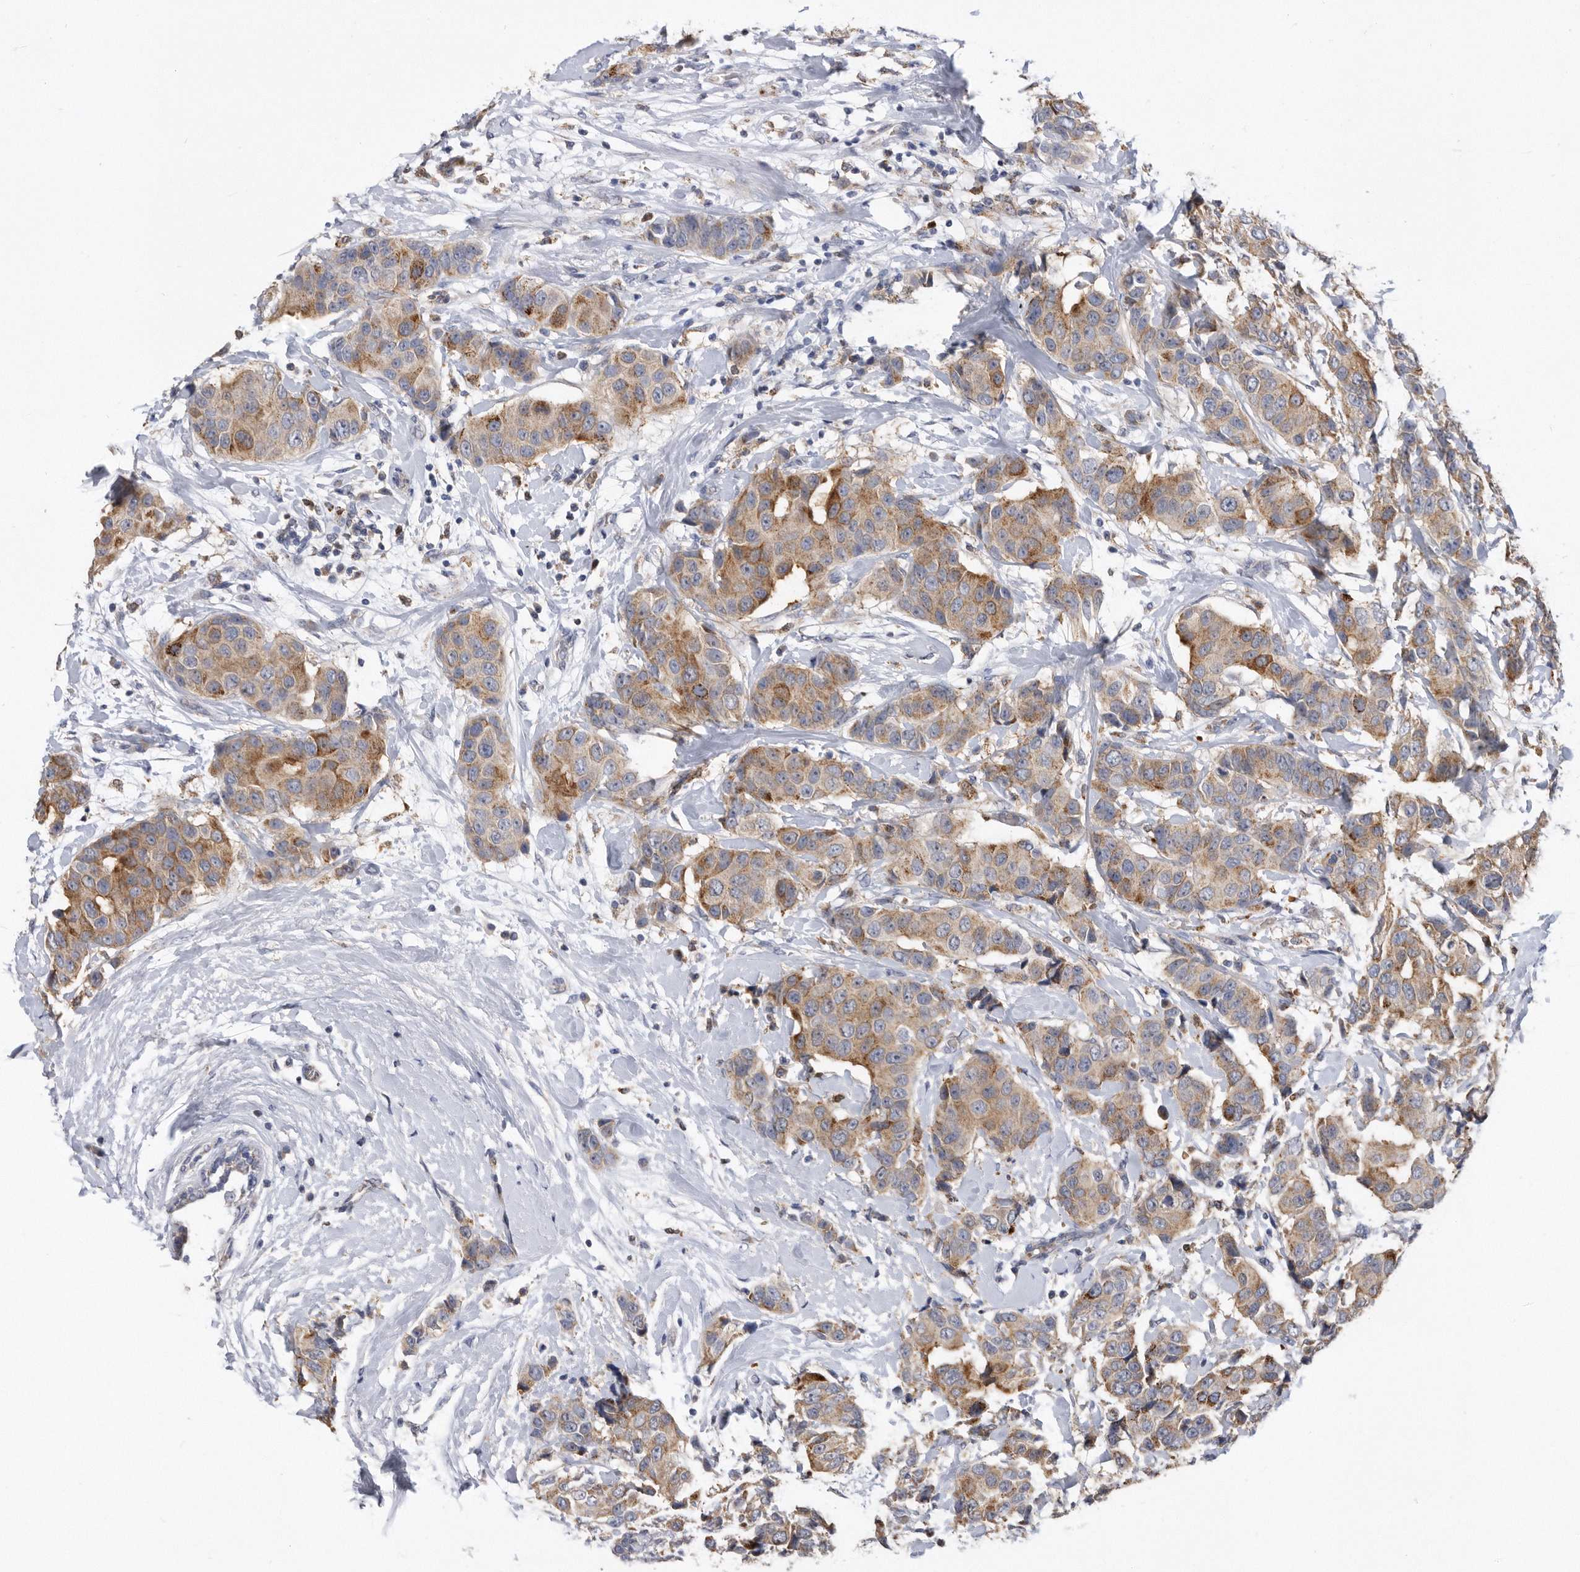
{"staining": {"intensity": "moderate", "quantity": ">75%", "location": "cytoplasmic/membranous"}, "tissue": "breast cancer", "cell_type": "Tumor cells", "image_type": "cancer", "snomed": [{"axis": "morphology", "description": "Normal tissue, NOS"}, {"axis": "morphology", "description": "Duct carcinoma"}, {"axis": "topography", "description": "Breast"}], "caption": "Tumor cells exhibit moderate cytoplasmic/membranous positivity in about >75% of cells in breast cancer (infiltrating ductal carcinoma).", "gene": "CRISPLD2", "patient": {"sex": "female", "age": 39}}